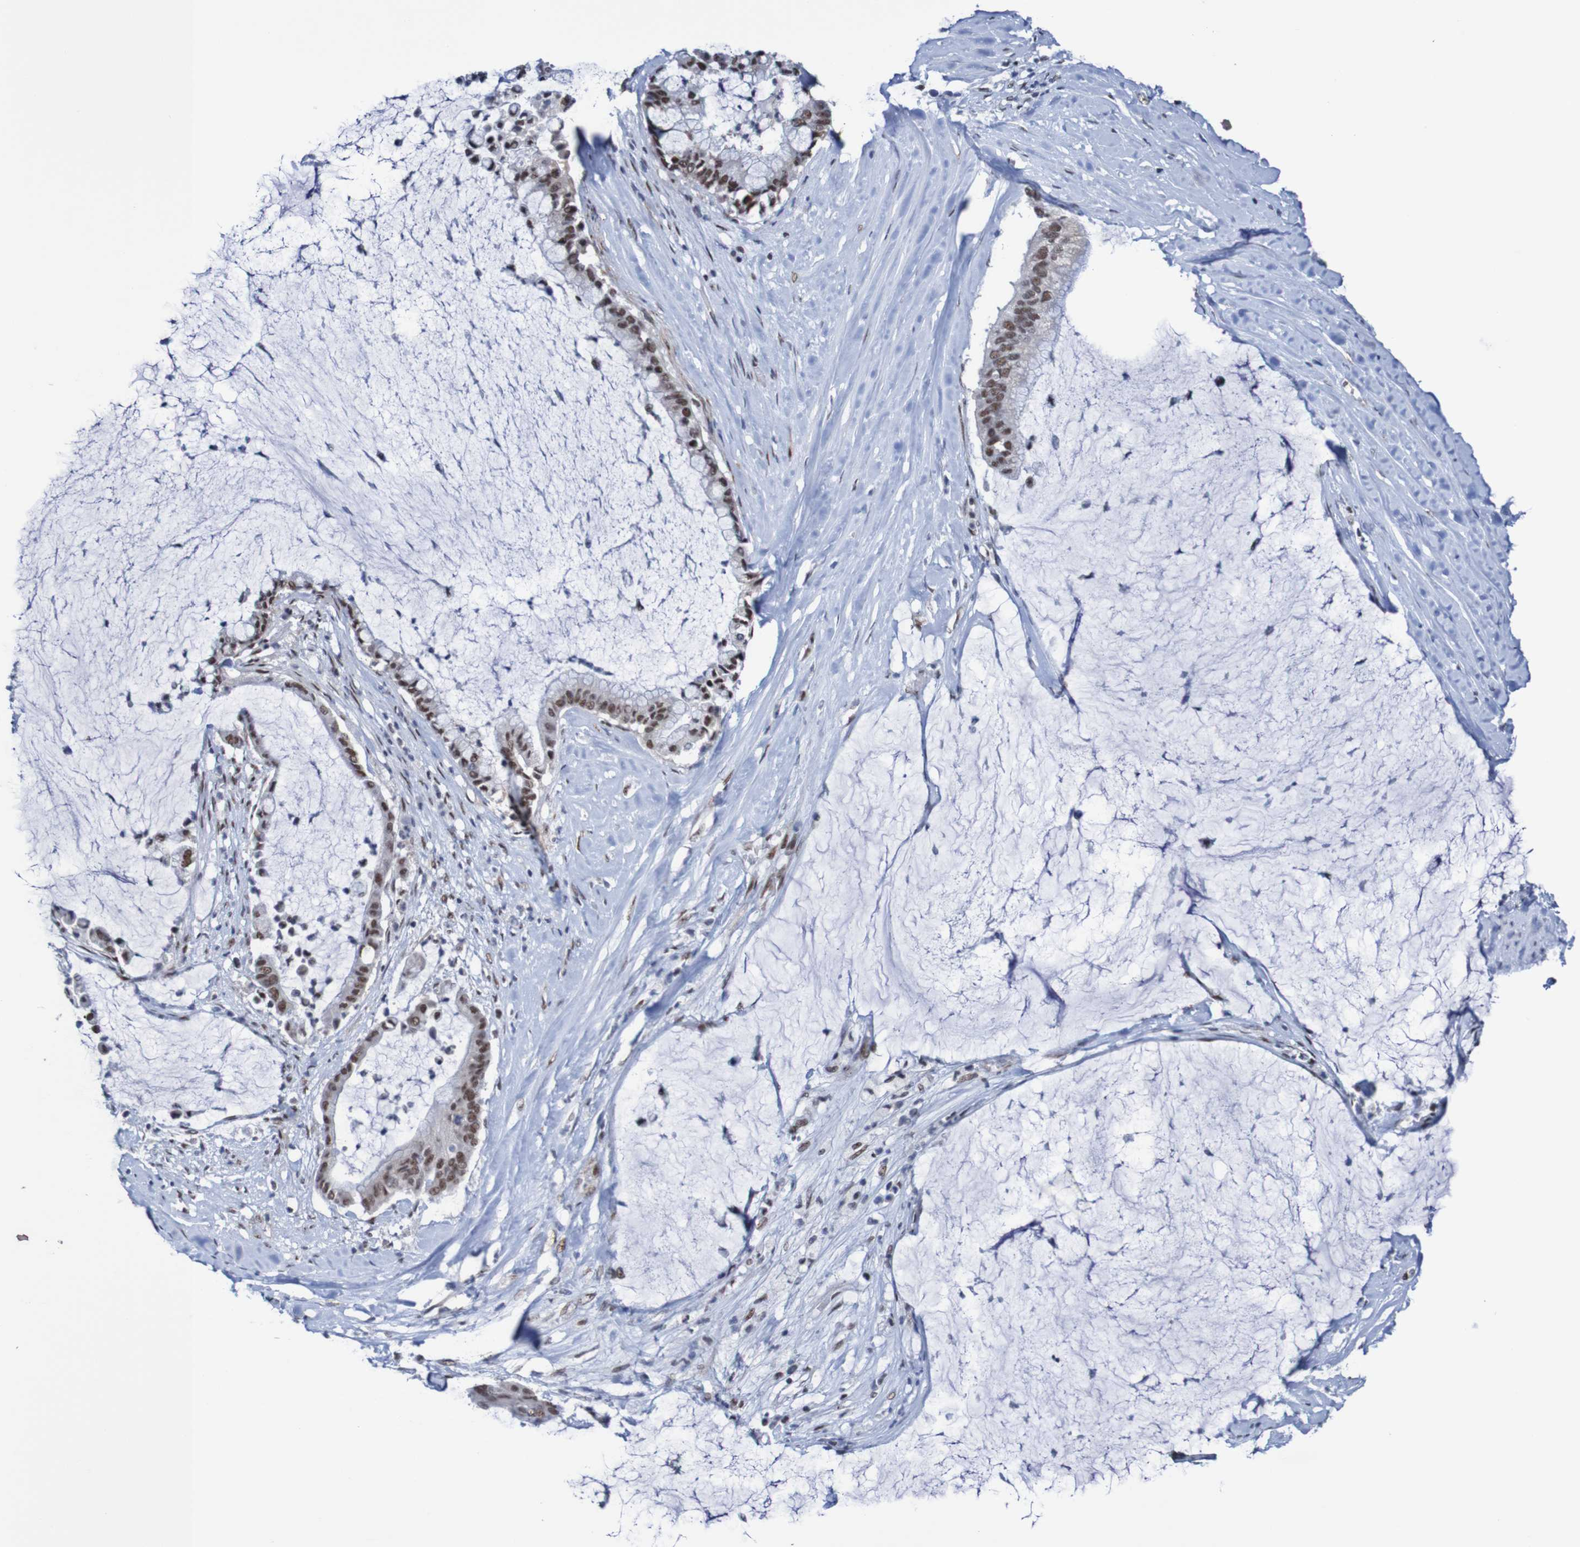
{"staining": {"intensity": "strong", "quantity": "25%-75%", "location": "nuclear"}, "tissue": "pancreatic cancer", "cell_type": "Tumor cells", "image_type": "cancer", "snomed": [{"axis": "morphology", "description": "Adenocarcinoma, NOS"}, {"axis": "topography", "description": "Pancreas"}], "caption": "Pancreatic adenocarcinoma was stained to show a protein in brown. There is high levels of strong nuclear staining in approximately 25%-75% of tumor cells.", "gene": "CDC5L", "patient": {"sex": "male", "age": 41}}